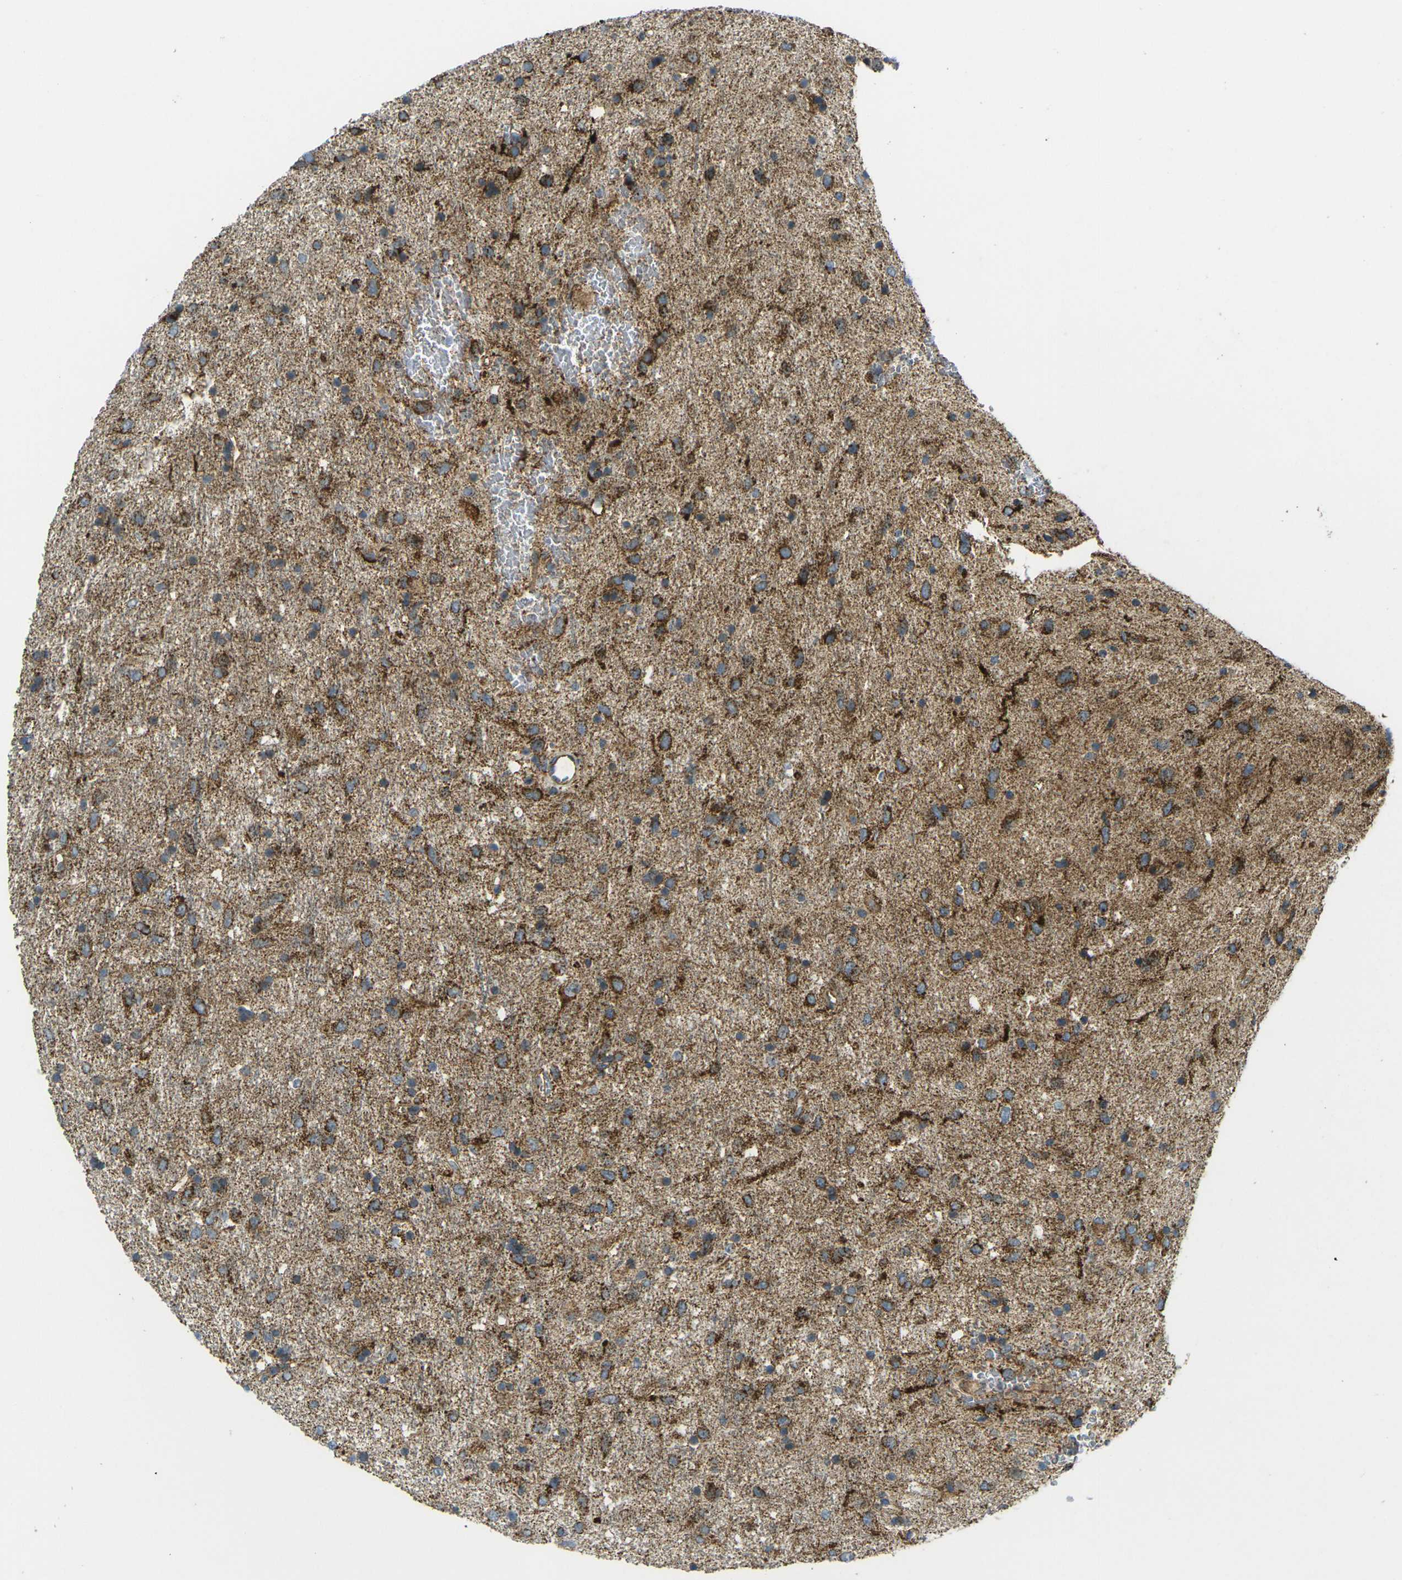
{"staining": {"intensity": "moderate", "quantity": ">75%", "location": "cytoplasmic/membranous"}, "tissue": "glioma", "cell_type": "Tumor cells", "image_type": "cancer", "snomed": [{"axis": "morphology", "description": "Glioma, malignant, Low grade"}, {"axis": "topography", "description": "Brain"}], "caption": "Protein staining of malignant low-grade glioma tissue demonstrates moderate cytoplasmic/membranous positivity in about >75% of tumor cells.", "gene": "IGF1R", "patient": {"sex": "male", "age": 77}}